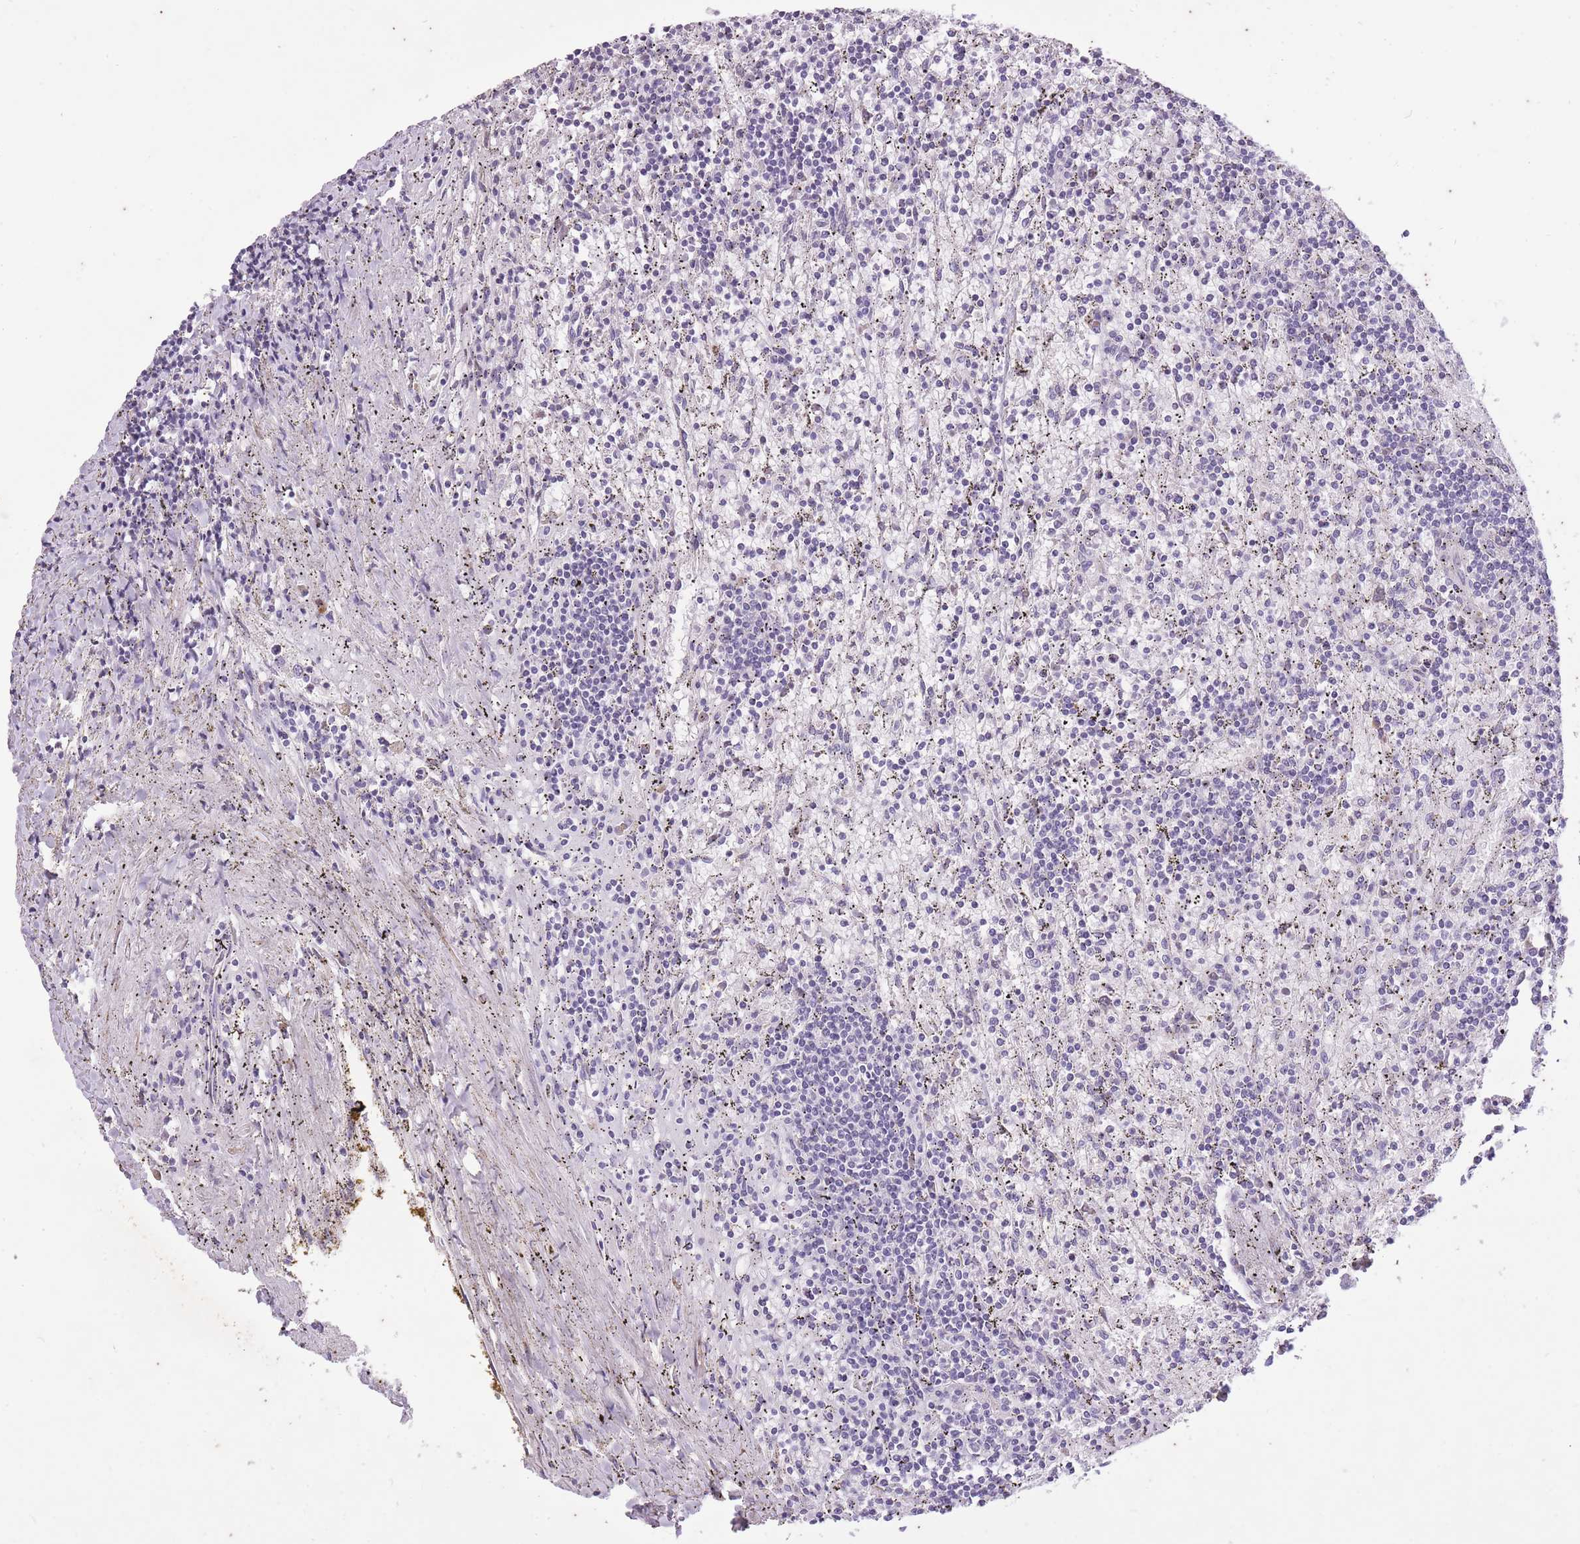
{"staining": {"intensity": "negative", "quantity": "none", "location": "none"}, "tissue": "lymphoma", "cell_type": "Tumor cells", "image_type": "cancer", "snomed": [{"axis": "morphology", "description": "Malignant lymphoma, non-Hodgkin's type, Low grade"}, {"axis": "topography", "description": "Spleen"}], "caption": "Lymphoma was stained to show a protein in brown. There is no significant positivity in tumor cells.", "gene": "CNTNAP3", "patient": {"sex": "male", "age": 76}}